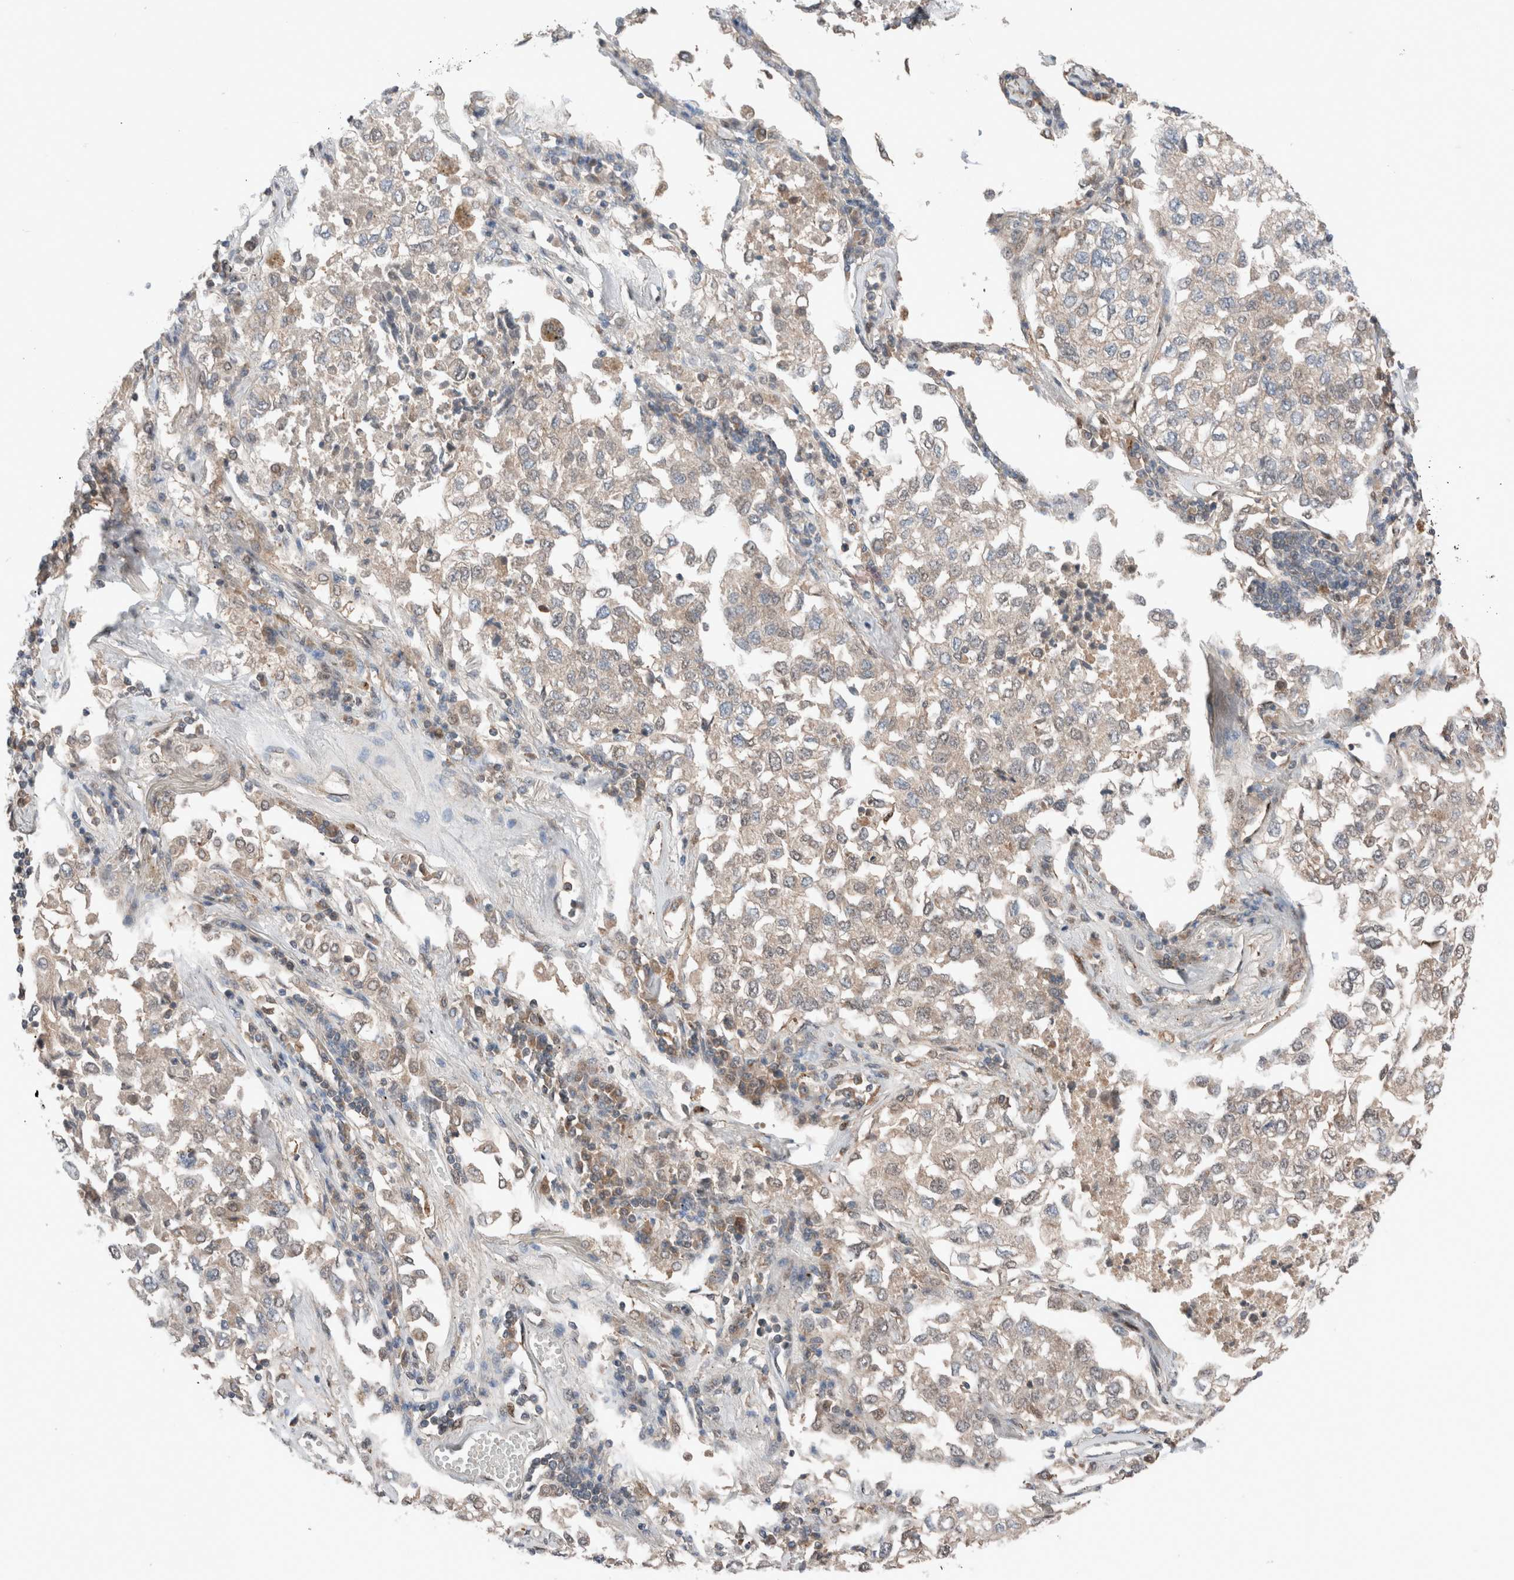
{"staining": {"intensity": "moderate", "quantity": "25%-75%", "location": "cytoplasmic/membranous"}, "tissue": "lung cancer", "cell_type": "Tumor cells", "image_type": "cancer", "snomed": [{"axis": "morphology", "description": "Adenocarcinoma, NOS"}, {"axis": "topography", "description": "Lung"}], "caption": "Protein expression analysis of lung adenocarcinoma shows moderate cytoplasmic/membranous staining in approximately 25%-75% of tumor cells. (DAB IHC with brightfield microscopy, high magnification).", "gene": "XPNPEP1", "patient": {"sex": "male", "age": 63}}